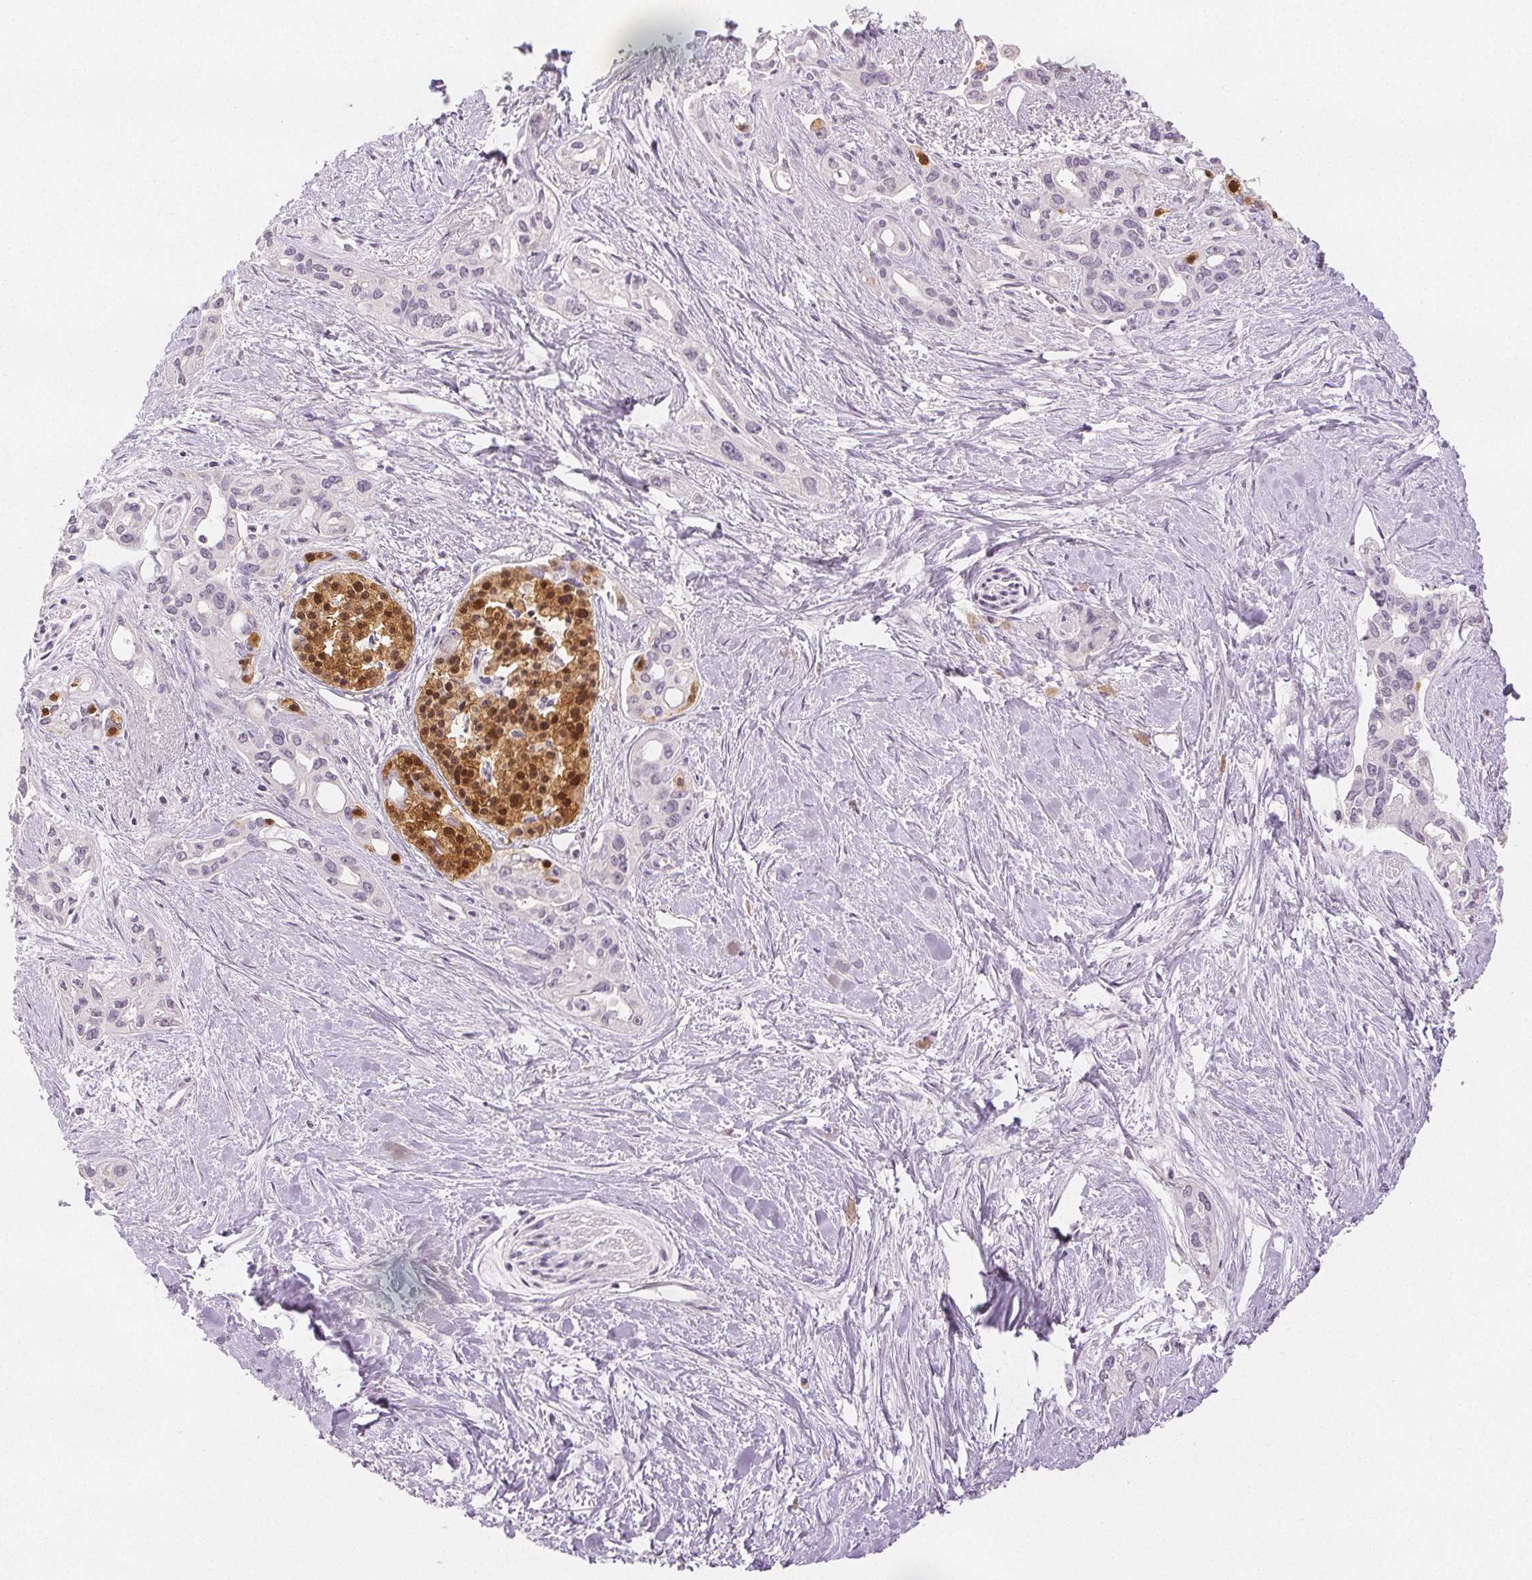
{"staining": {"intensity": "negative", "quantity": "none", "location": "none"}, "tissue": "pancreatic cancer", "cell_type": "Tumor cells", "image_type": "cancer", "snomed": [{"axis": "morphology", "description": "Adenocarcinoma, NOS"}, {"axis": "topography", "description": "Pancreas"}], "caption": "This micrograph is of adenocarcinoma (pancreatic) stained with immunohistochemistry (IHC) to label a protein in brown with the nuclei are counter-stained blue. There is no positivity in tumor cells.", "gene": "SCGN", "patient": {"sex": "female", "age": 50}}